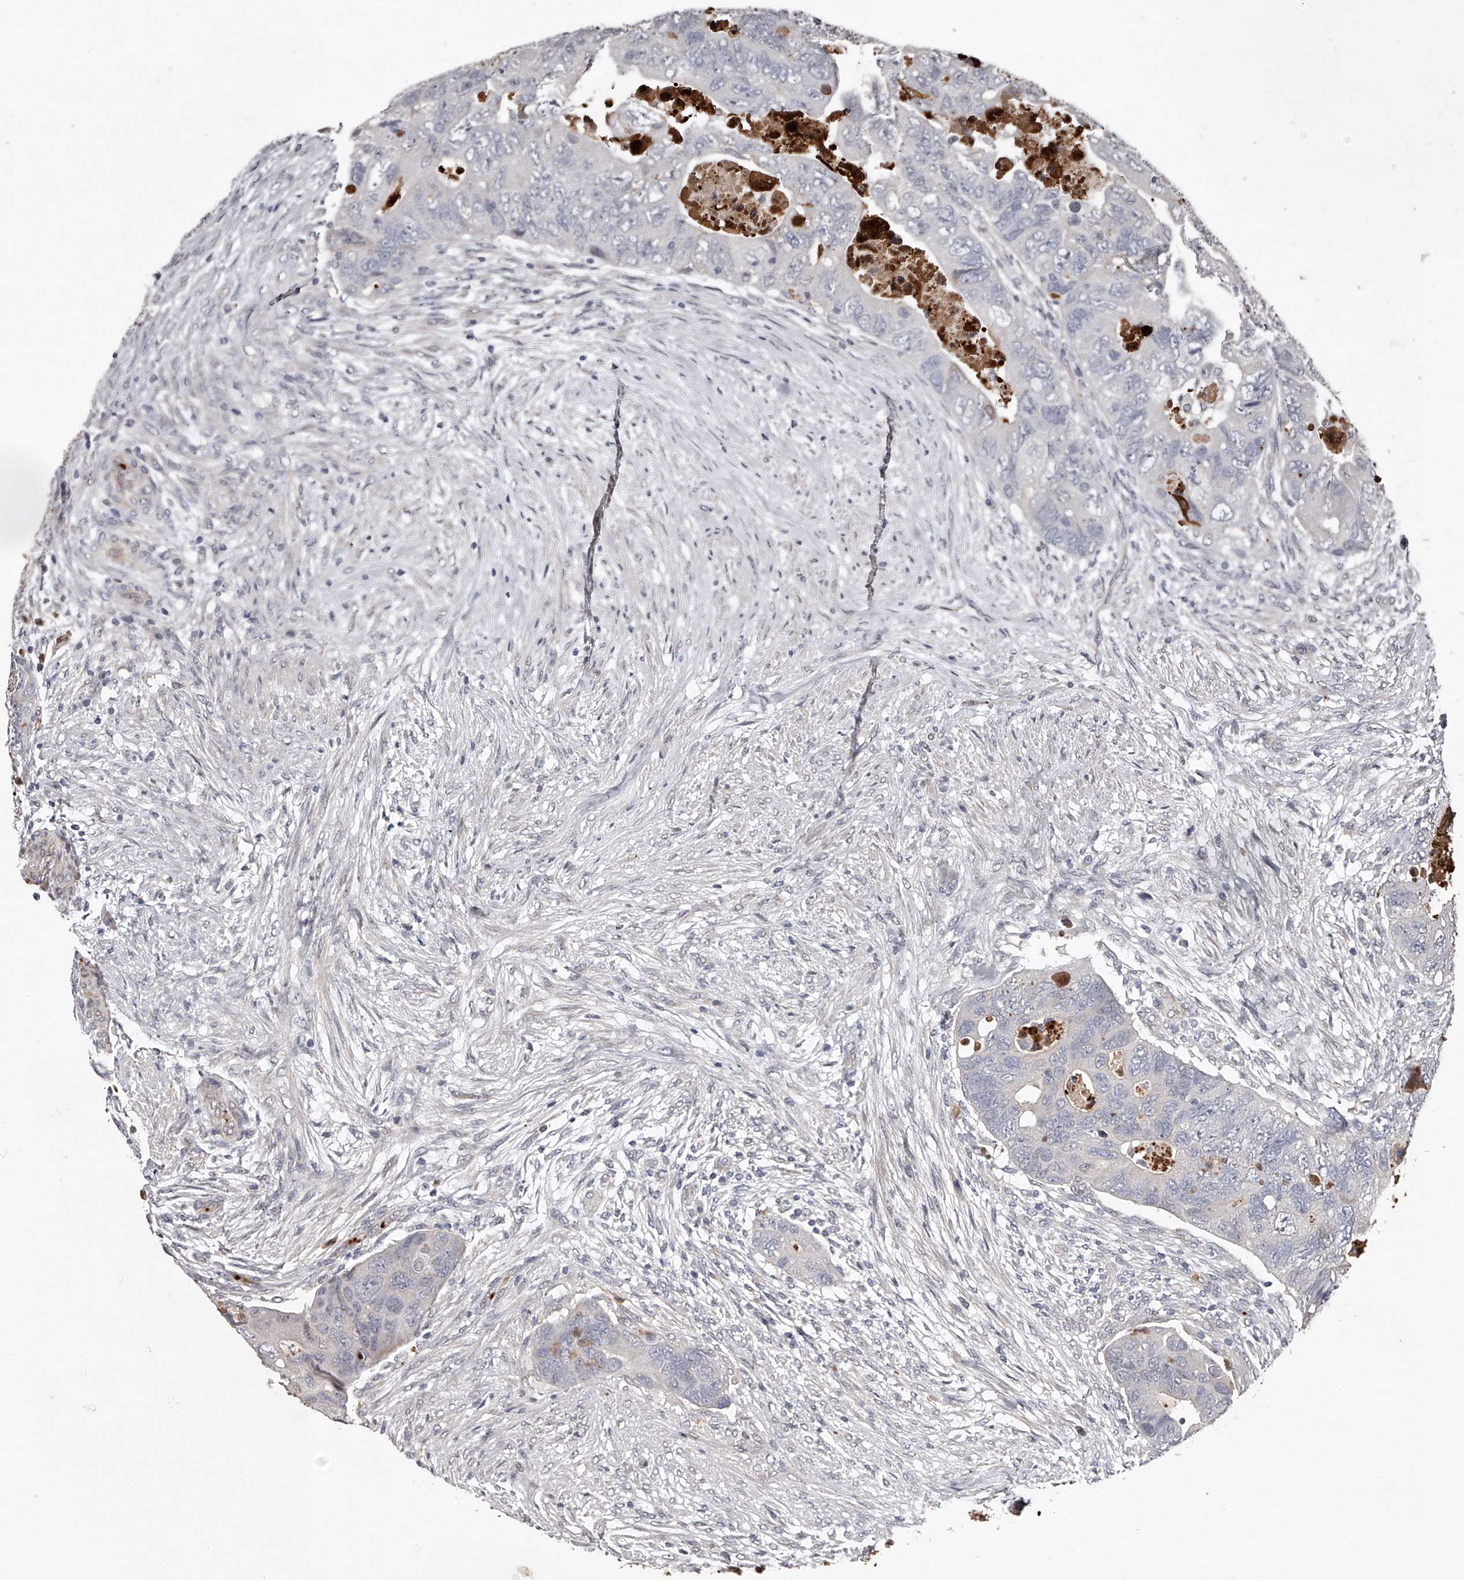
{"staining": {"intensity": "moderate", "quantity": "<25%", "location": "cytoplasmic/membranous"}, "tissue": "colorectal cancer", "cell_type": "Tumor cells", "image_type": "cancer", "snomed": [{"axis": "morphology", "description": "Adenocarcinoma, NOS"}, {"axis": "topography", "description": "Rectum"}], "caption": "Colorectal cancer tissue shows moderate cytoplasmic/membranous positivity in about <25% of tumor cells The staining was performed using DAB, with brown indicating positive protein expression. Nuclei are stained blue with hematoxylin.", "gene": "URGCP", "patient": {"sex": "male", "age": 63}}